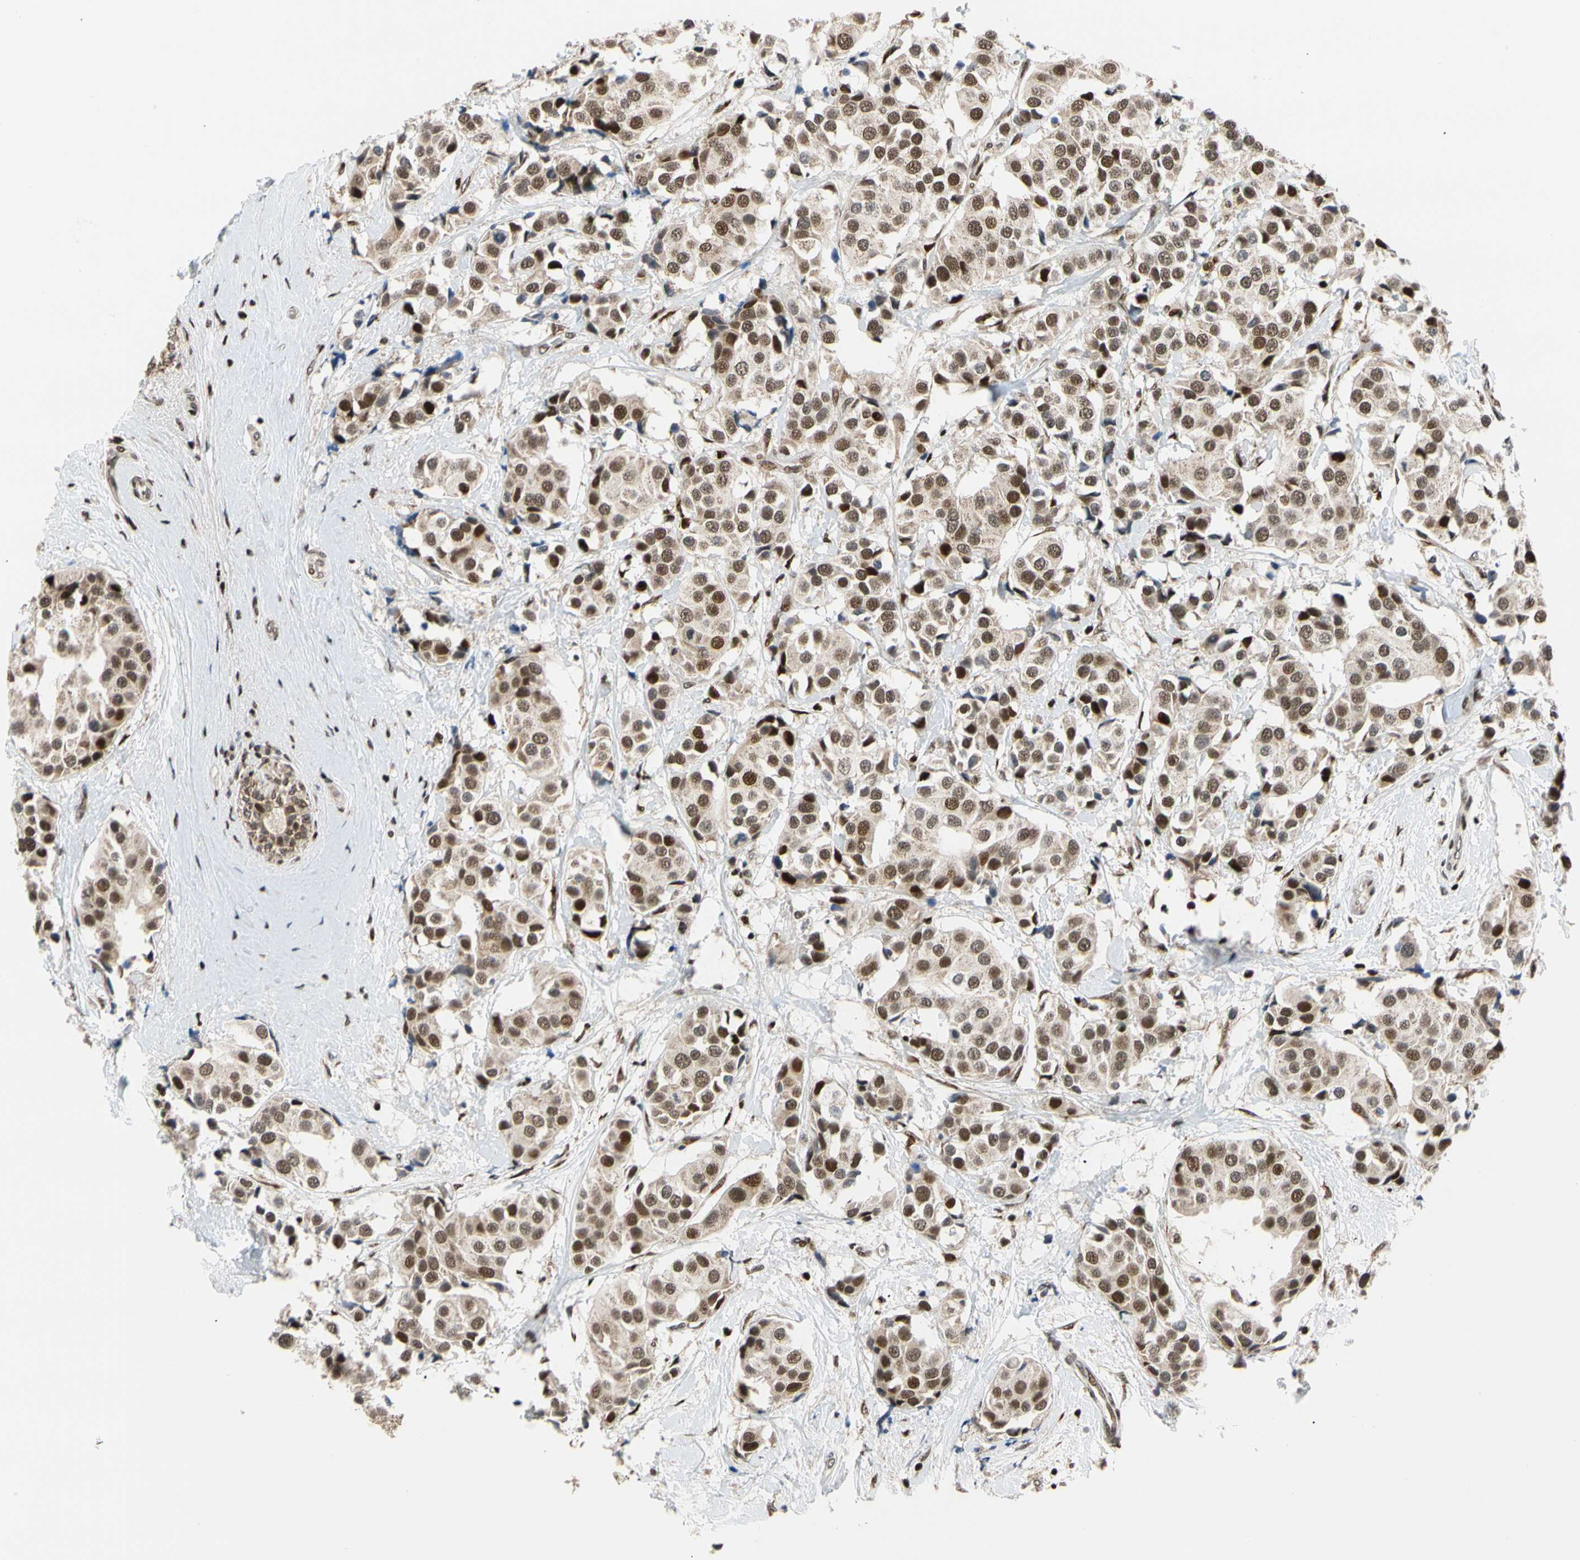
{"staining": {"intensity": "strong", "quantity": ">75%", "location": "nuclear"}, "tissue": "breast cancer", "cell_type": "Tumor cells", "image_type": "cancer", "snomed": [{"axis": "morphology", "description": "Normal tissue, NOS"}, {"axis": "morphology", "description": "Duct carcinoma"}, {"axis": "topography", "description": "Breast"}], "caption": "There is high levels of strong nuclear staining in tumor cells of intraductal carcinoma (breast), as demonstrated by immunohistochemical staining (brown color).", "gene": "E2F1", "patient": {"sex": "female", "age": 39}}